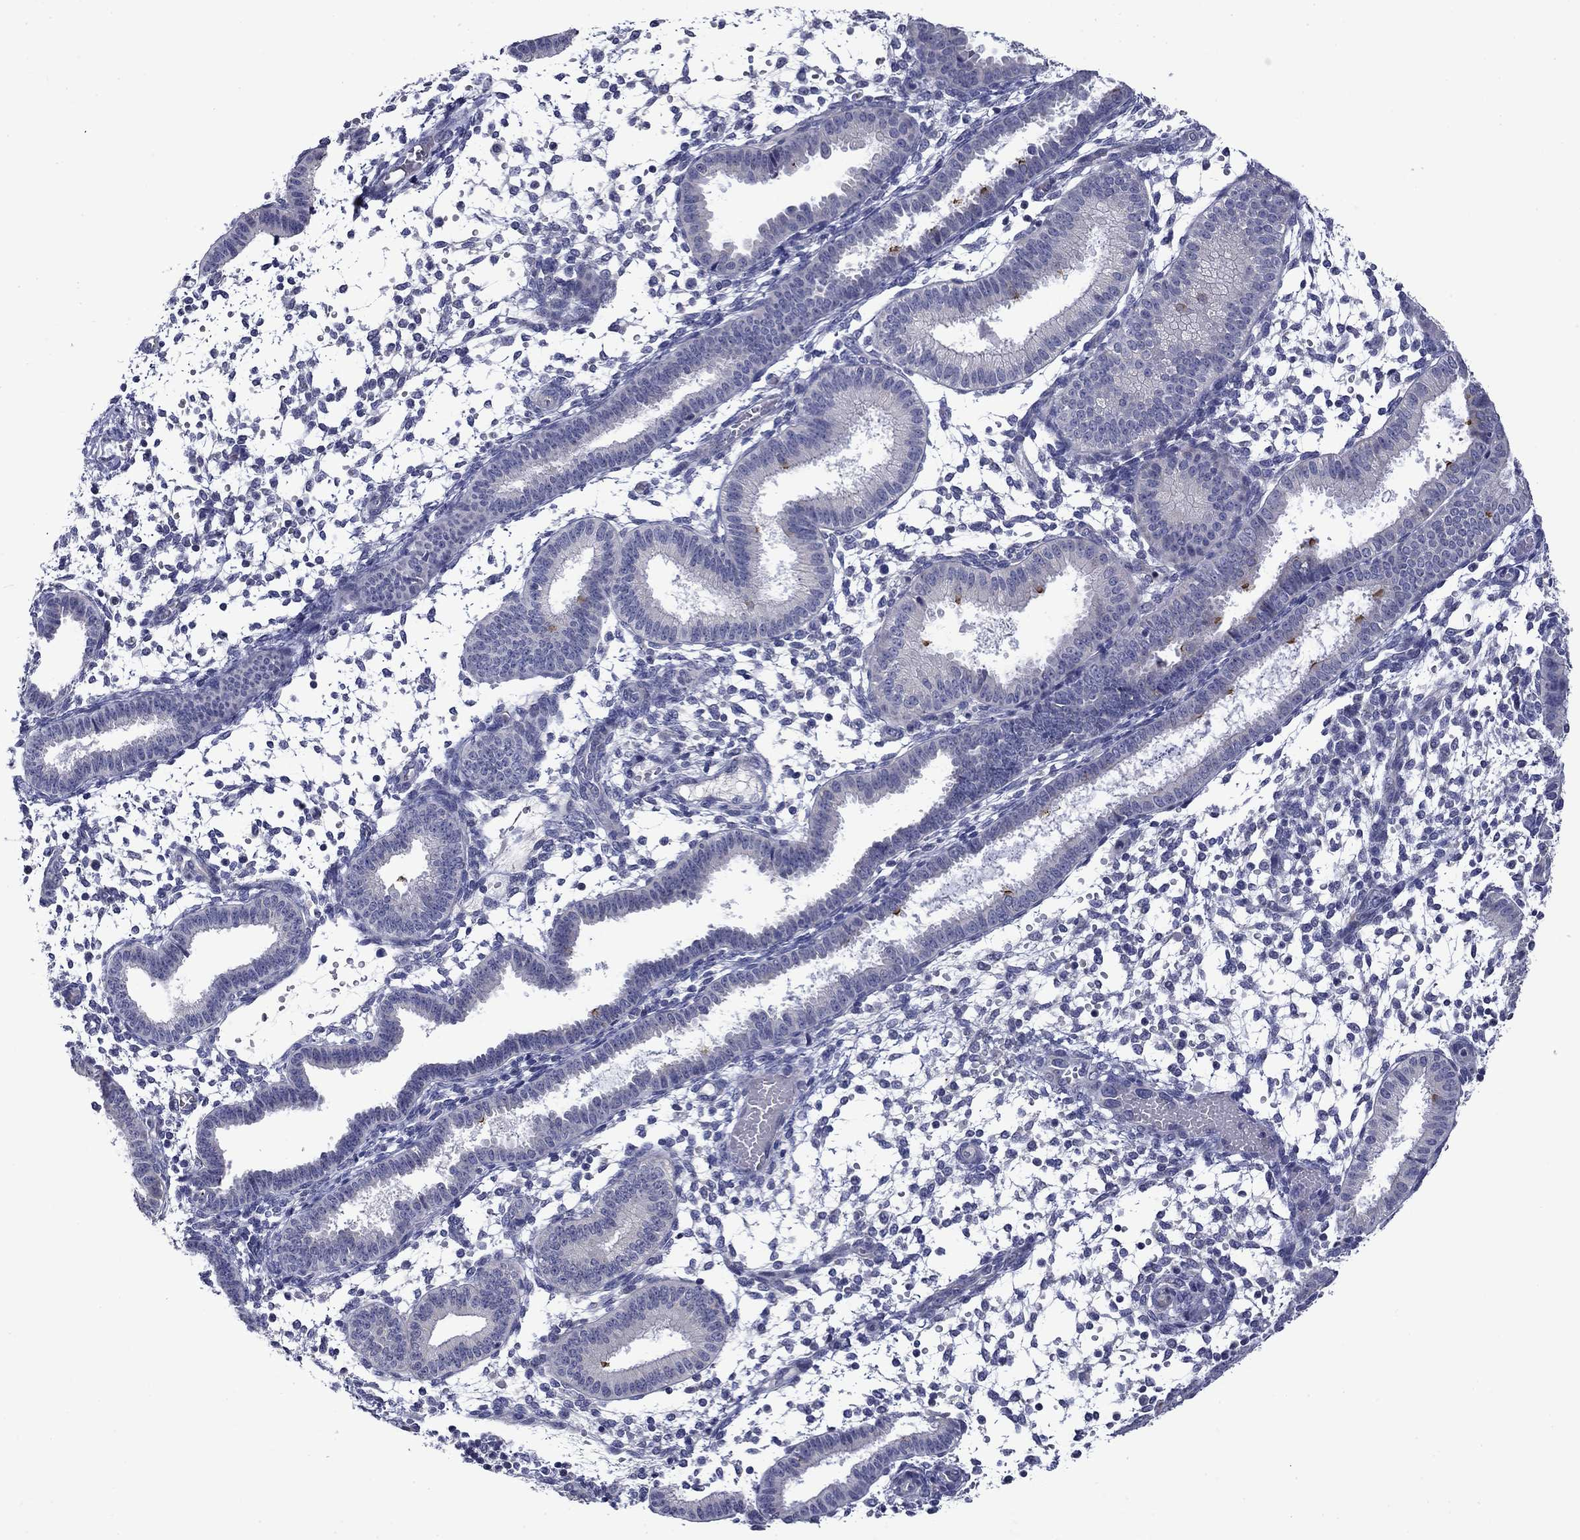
{"staining": {"intensity": "negative", "quantity": "none", "location": "none"}, "tissue": "endometrium", "cell_type": "Cells in endometrial stroma", "image_type": "normal", "snomed": [{"axis": "morphology", "description": "Normal tissue, NOS"}, {"axis": "topography", "description": "Endometrium"}], "caption": "Immunohistochemistry histopathology image of benign endometrium stained for a protein (brown), which displays no expression in cells in endometrial stroma. (DAB immunohistochemistry with hematoxylin counter stain).", "gene": "SPATA7", "patient": {"sex": "female", "age": 43}}